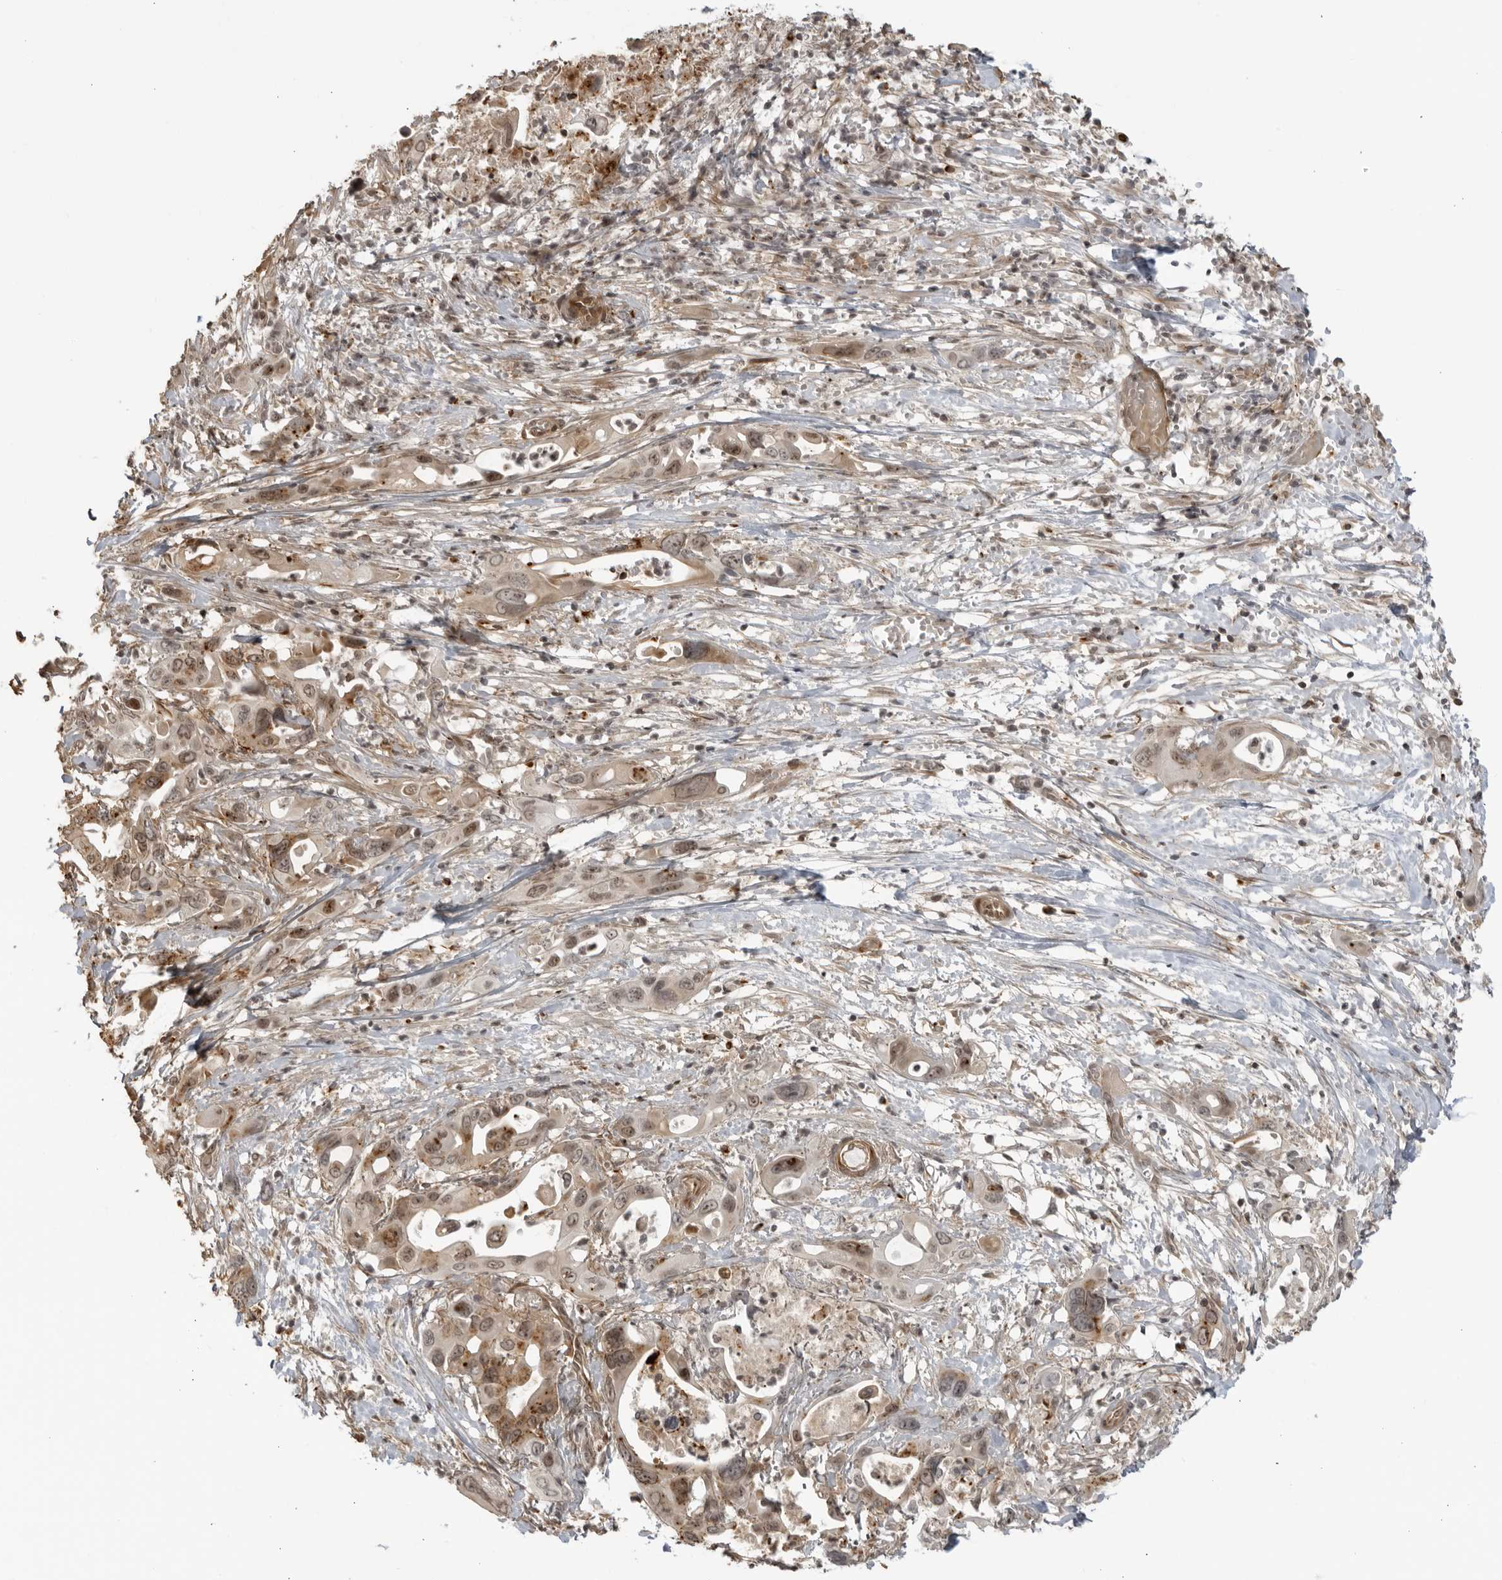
{"staining": {"intensity": "moderate", "quantity": ">75%", "location": "cytoplasmic/membranous,nuclear"}, "tissue": "pancreatic cancer", "cell_type": "Tumor cells", "image_type": "cancer", "snomed": [{"axis": "morphology", "description": "Adenocarcinoma, NOS"}, {"axis": "topography", "description": "Pancreas"}], "caption": "IHC photomicrograph of neoplastic tissue: human pancreatic adenocarcinoma stained using IHC exhibits medium levels of moderate protein expression localized specifically in the cytoplasmic/membranous and nuclear of tumor cells, appearing as a cytoplasmic/membranous and nuclear brown color.", "gene": "TCF21", "patient": {"sex": "male", "age": 66}}